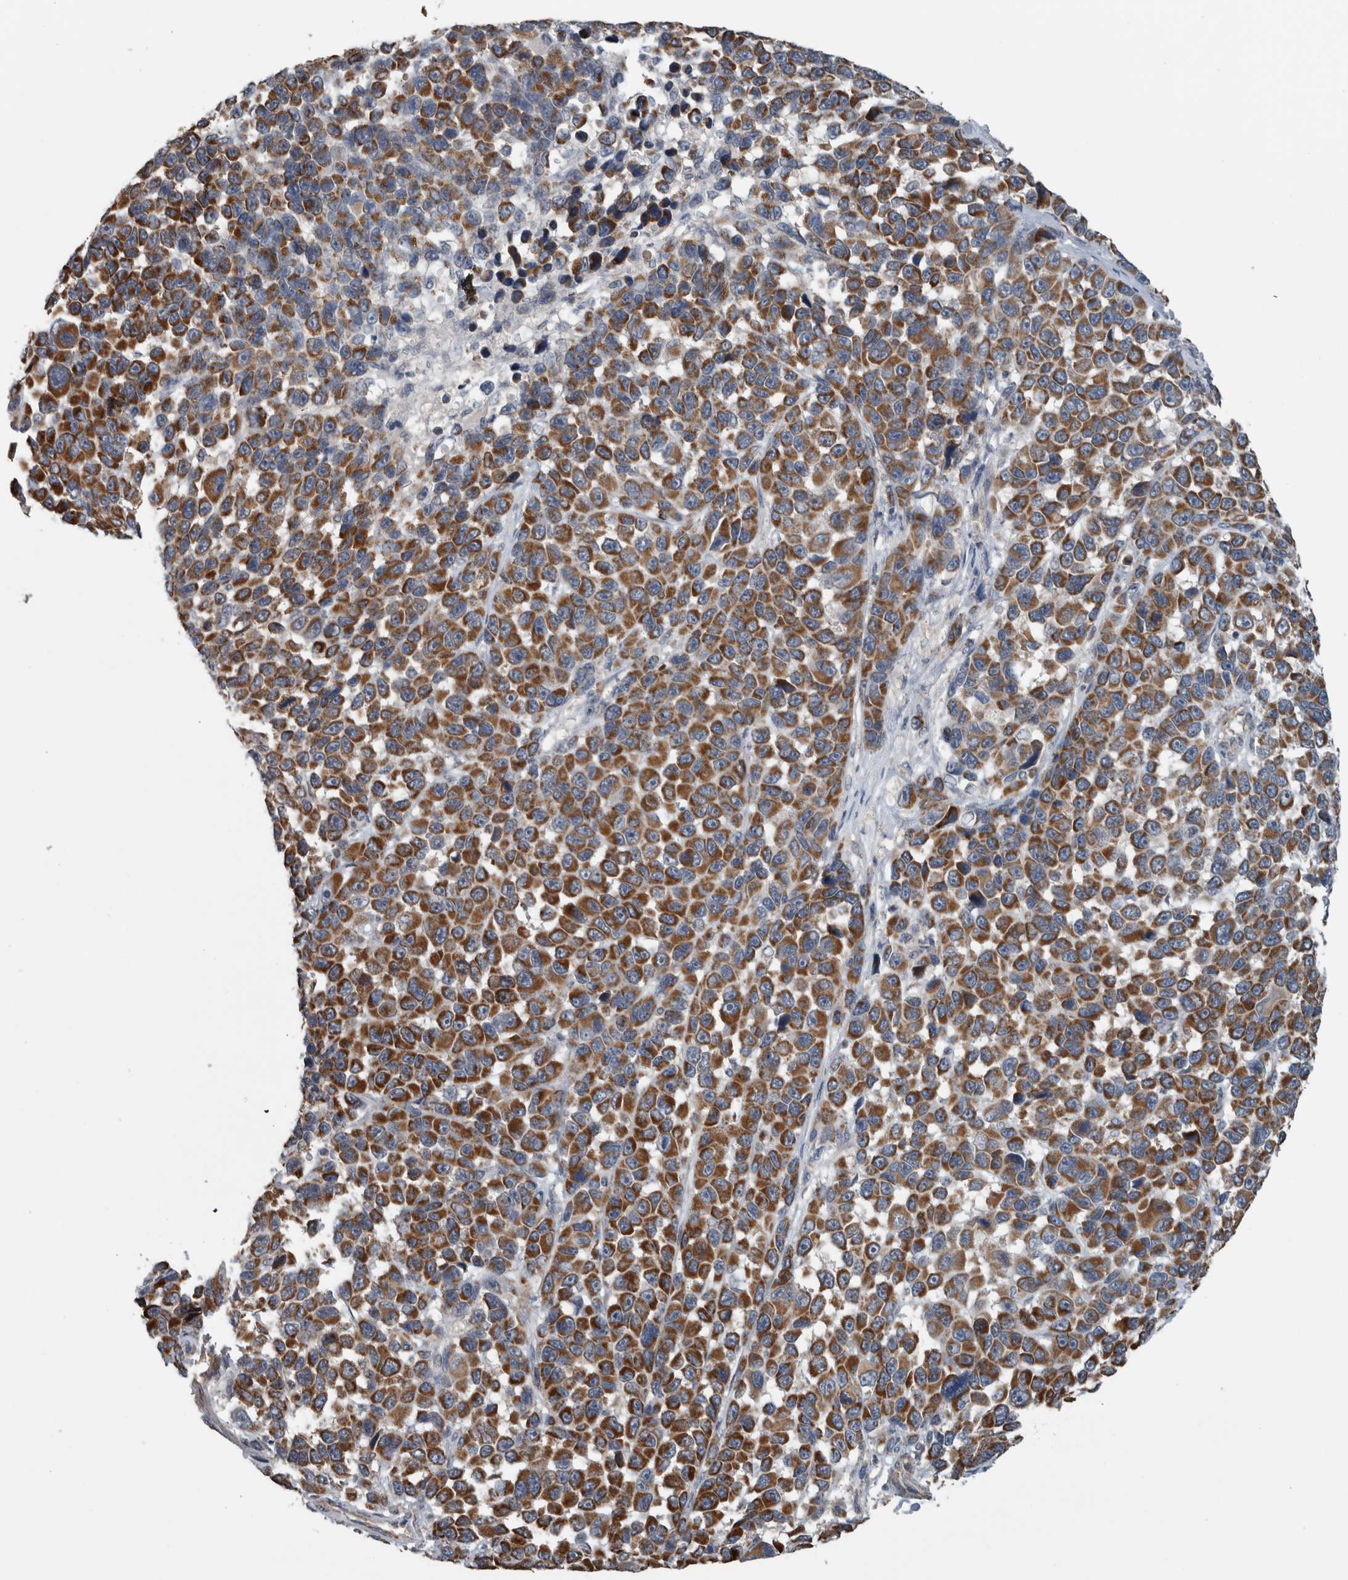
{"staining": {"intensity": "moderate", "quantity": ">75%", "location": "cytoplasmic/membranous"}, "tissue": "melanoma", "cell_type": "Tumor cells", "image_type": "cancer", "snomed": [{"axis": "morphology", "description": "Malignant melanoma, NOS"}, {"axis": "topography", "description": "Skin"}], "caption": "Protein staining of melanoma tissue reveals moderate cytoplasmic/membranous staining in about >75% of tumor cells.", "gene": "ARMC1", "patient": {"sex": "male", "age": 53}}